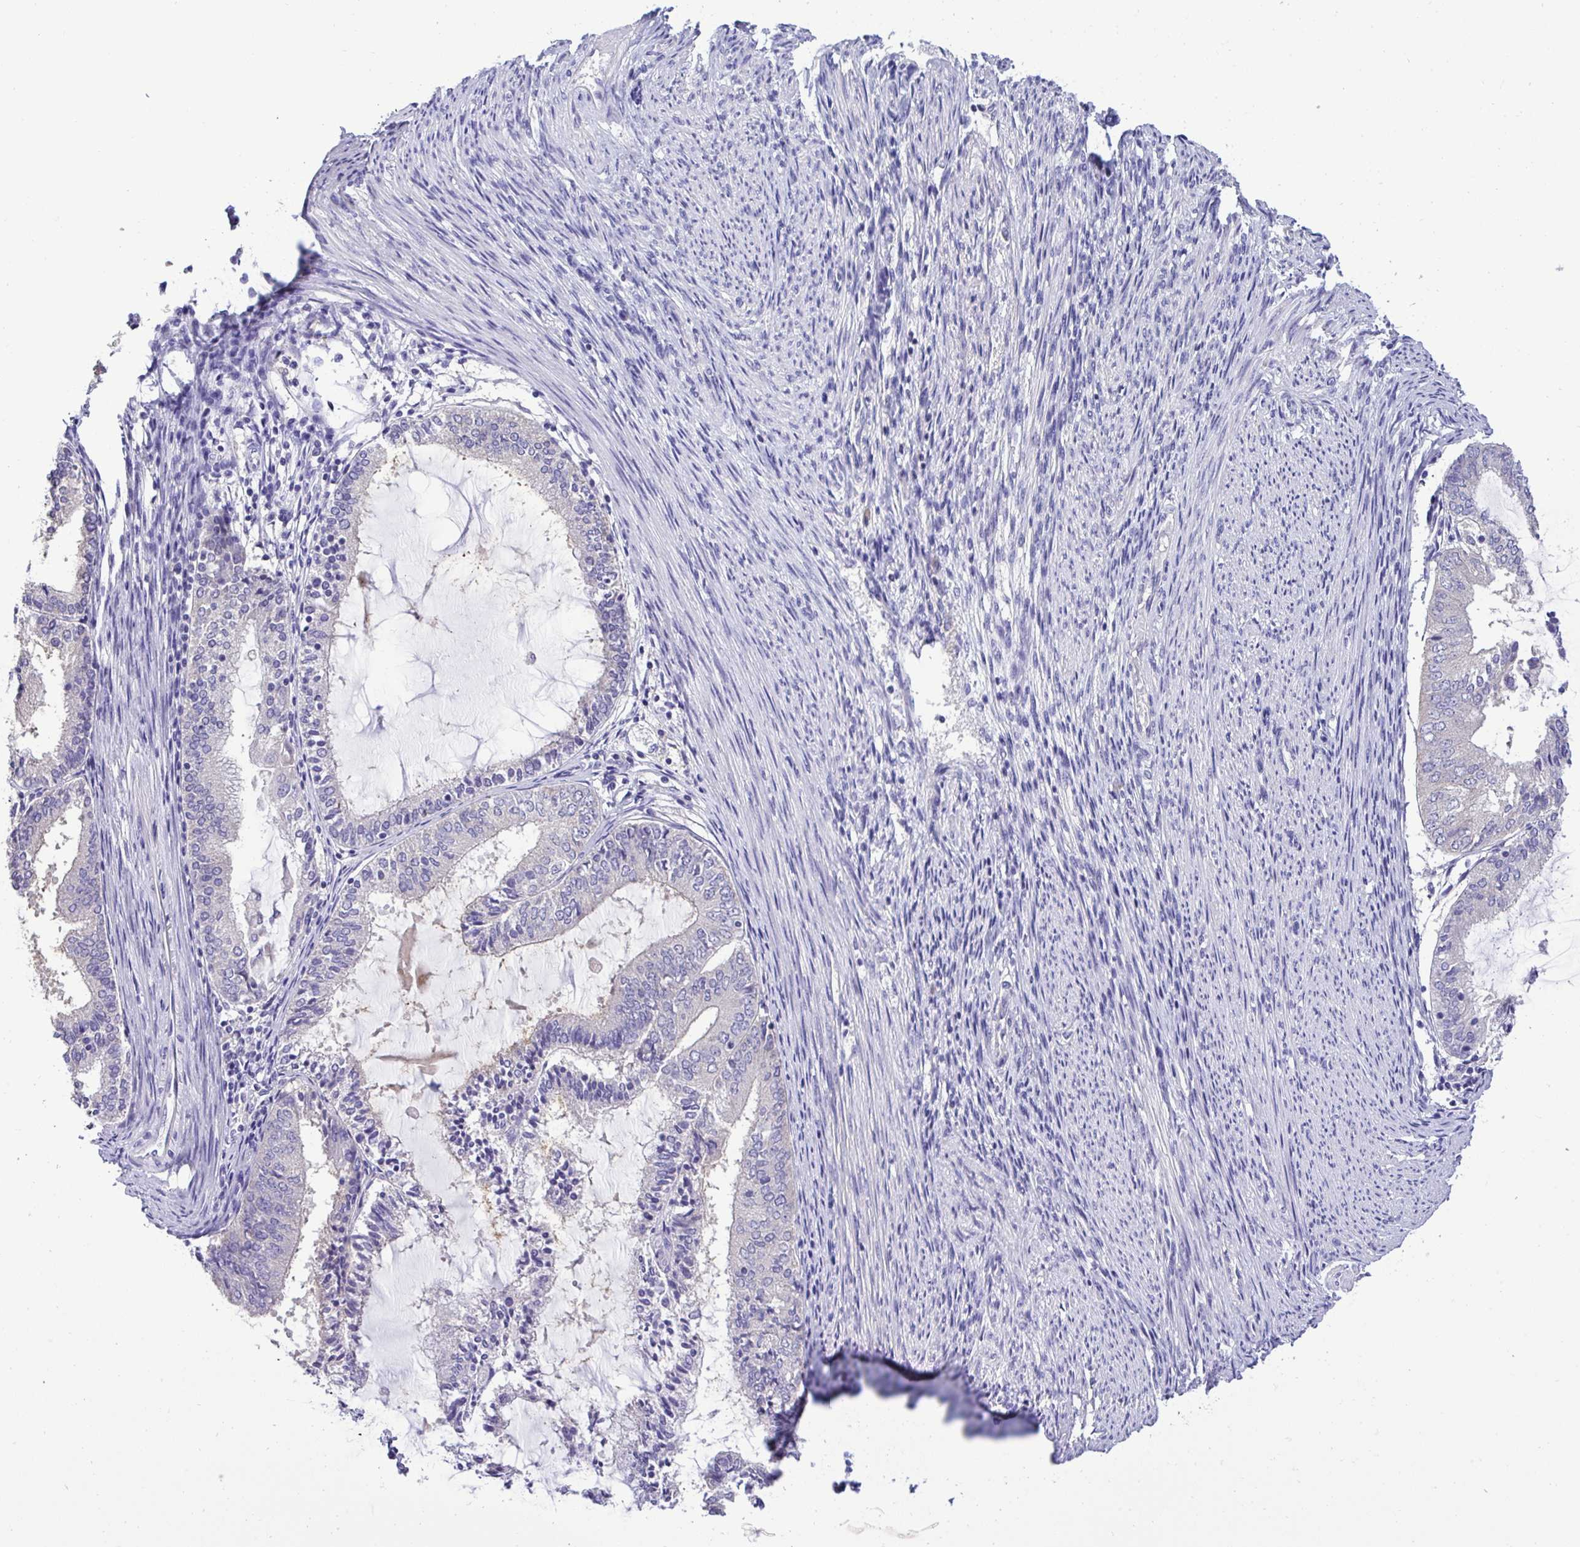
{"staining": {"intensity": "negative", "quantity": "none", "location": "none"}, "tissue": "endometrial cancer", "cell_type": "Tumor cells", "image_type": "cancer", "snomed": [{"axis": "morphology", "description": "Adenocarcinoma, NOS"}, {"axis": "topography", "description": "Endometrium"}], "caption": "The immunohistochemistry (IHC) histopathology image has no significant positivity in tumor cells of endometrial adenocarcinoma tissue. (DAB (3,3'-diaminobenzidine) IHC with hematoxylin counter stain).", "gene": "ST8SIA2", "patient": {"sex": "female", "age": 81}}